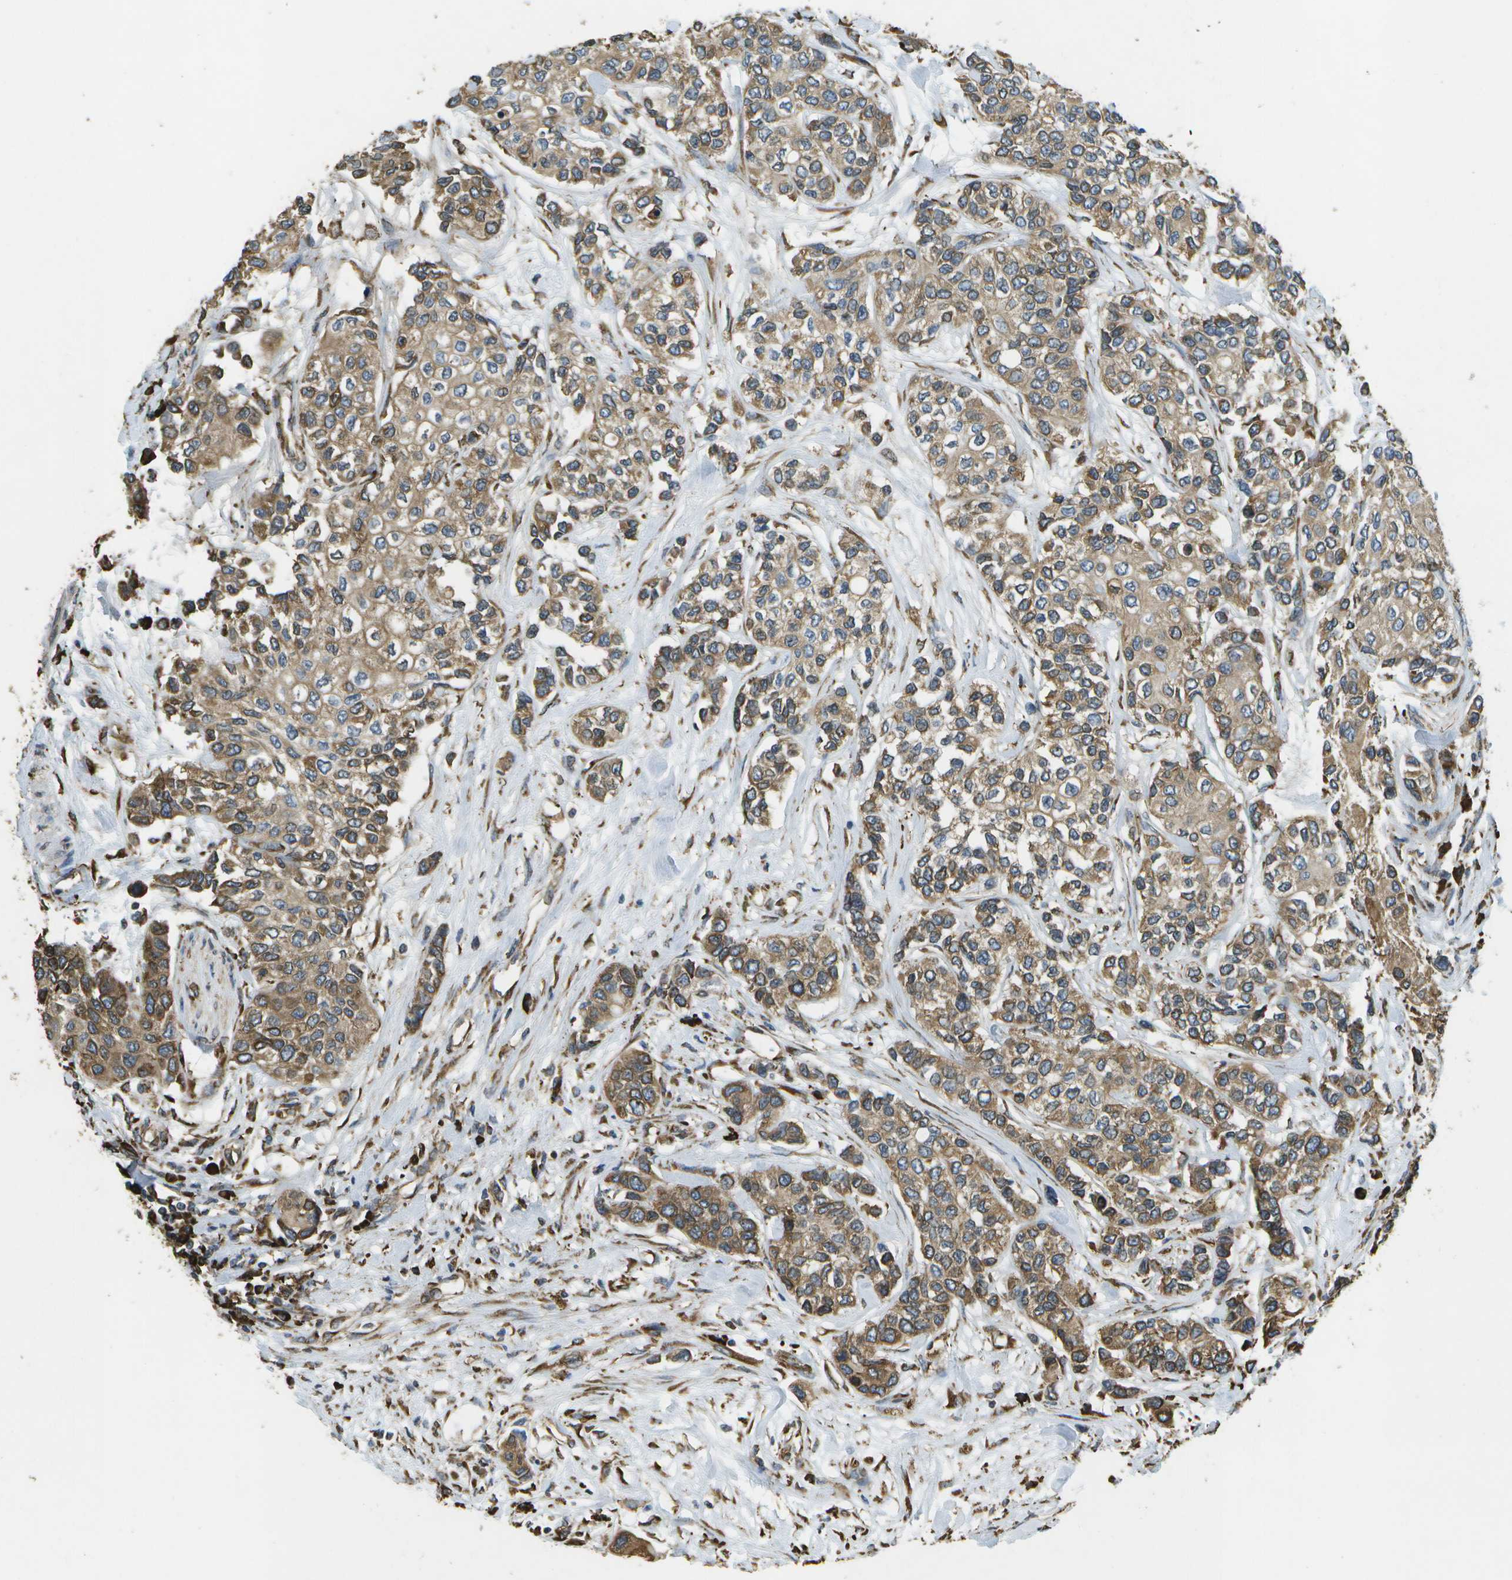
{"staining": {"intensity": "moderate", "quantity": ">75%", "location": "cytoplasmic/membranous"}, "tissue": "urothelial cancer", "cell_type": "Tumor cells", "image_type": "cancer", "snomed": [{"axis": "morphology", "description": "Urothelial carcinoma, High grade"}, {"axis": "topography", "description": "Urinary bladder"}], "caption": "High-magnification brightfield microscopy of urothelial cancer stained with DAB (brown) and counterstained with hematoxylin (blue). tumor cells exhibit moderate cytoplasmic/membranous positivity is identified in about>75% of cells.", "gene": "PDIA4", "patient": {"sex": "female", "age": 56}}